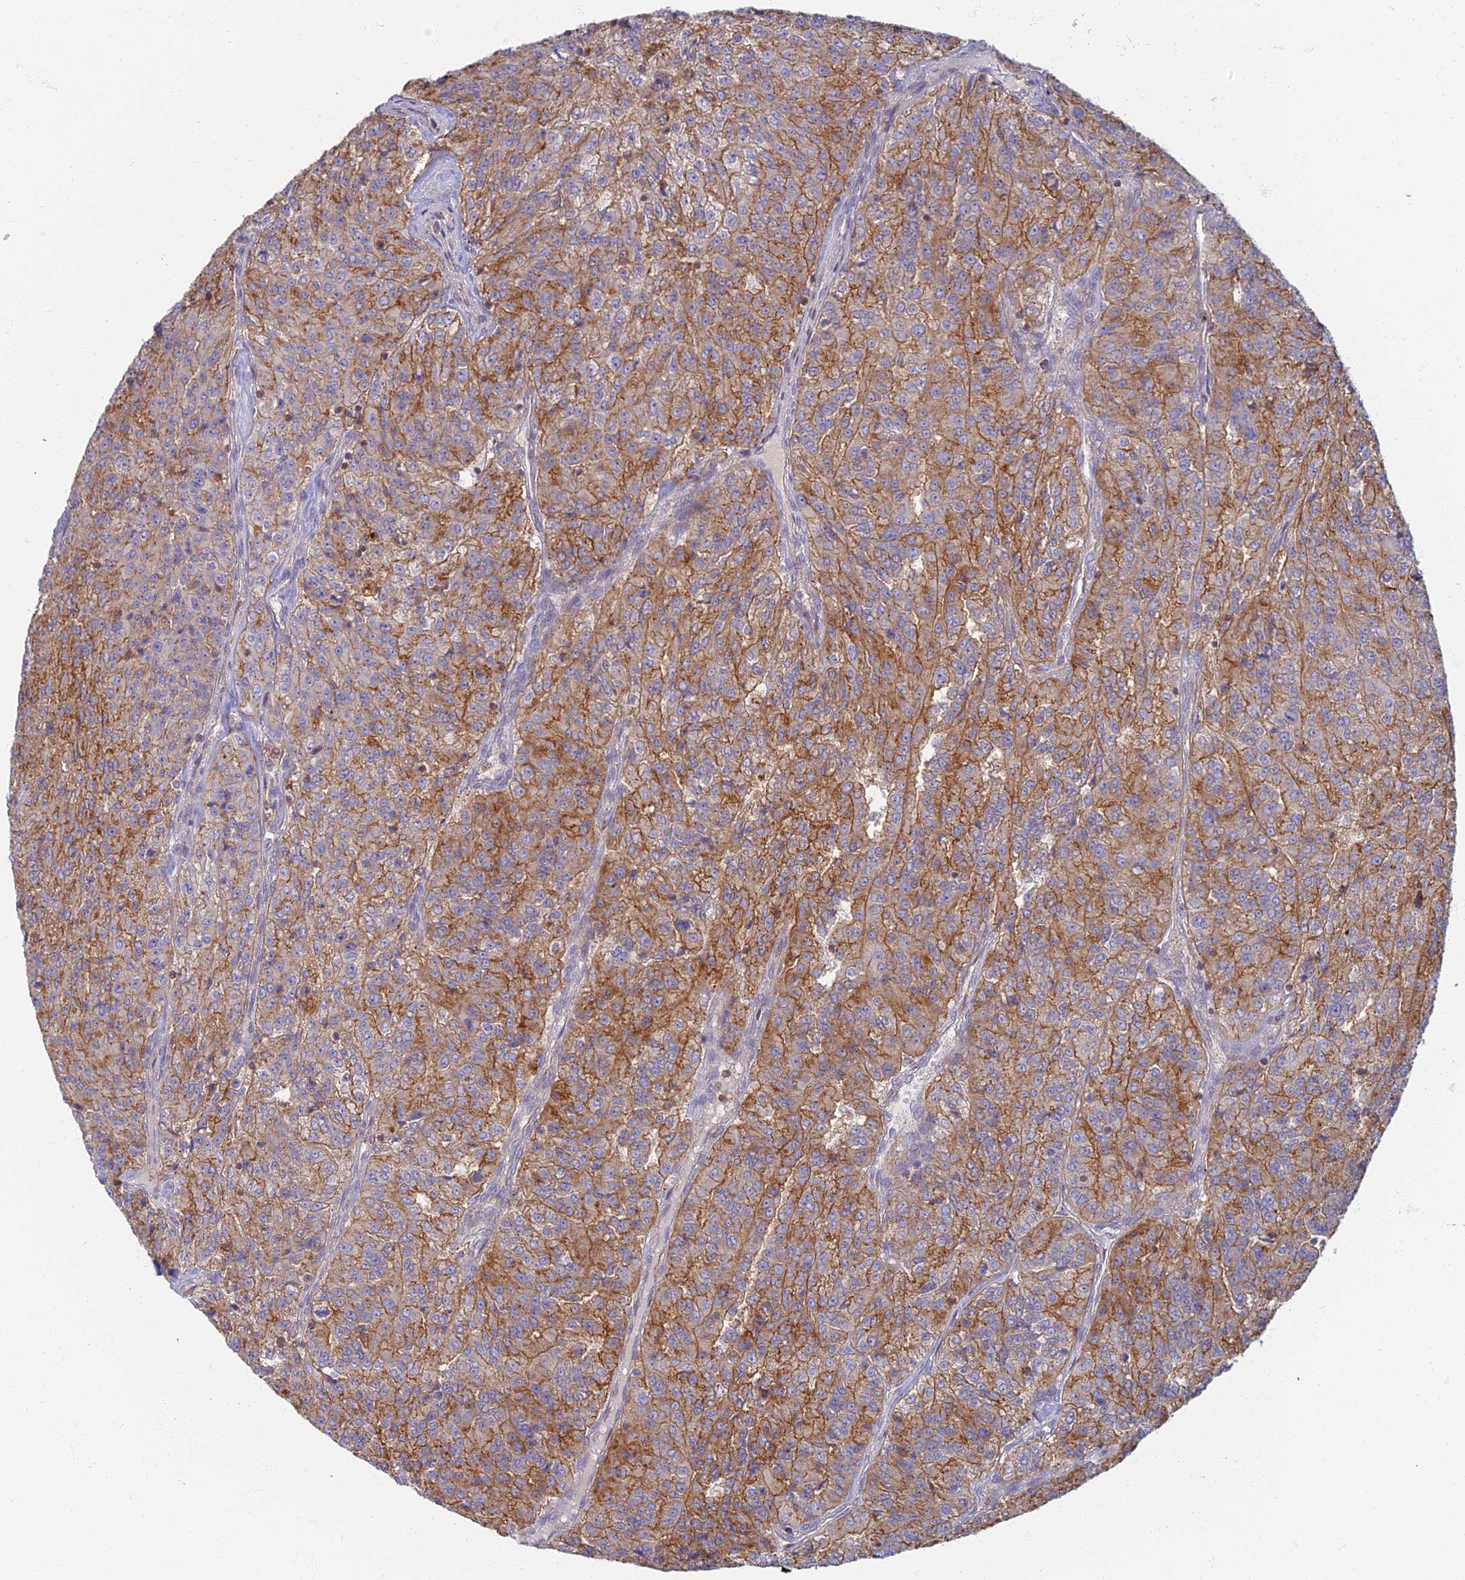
{"staining": {"intensity": "moderate", "quantity": ">75%", "location": "cytoplasmic/membranous"}, "tissue": "renal cancer", "cell_type": "Tumor cells", "image_type": "cancer", "snomed": [{"axis": "morphology", "description": "Adenocarcinoma, NOS"}, {"axis": "topography", "description": "Kidney"}], "caption": "Approximately >75% of tumor cells in renal adenocarcinoma show moderate cytoplasmic/membranous protein positivity as visualized by brown immunohistochemical staining.", "gene": "CHMP4B", "patient": {"sex": "female", "age": 63}}